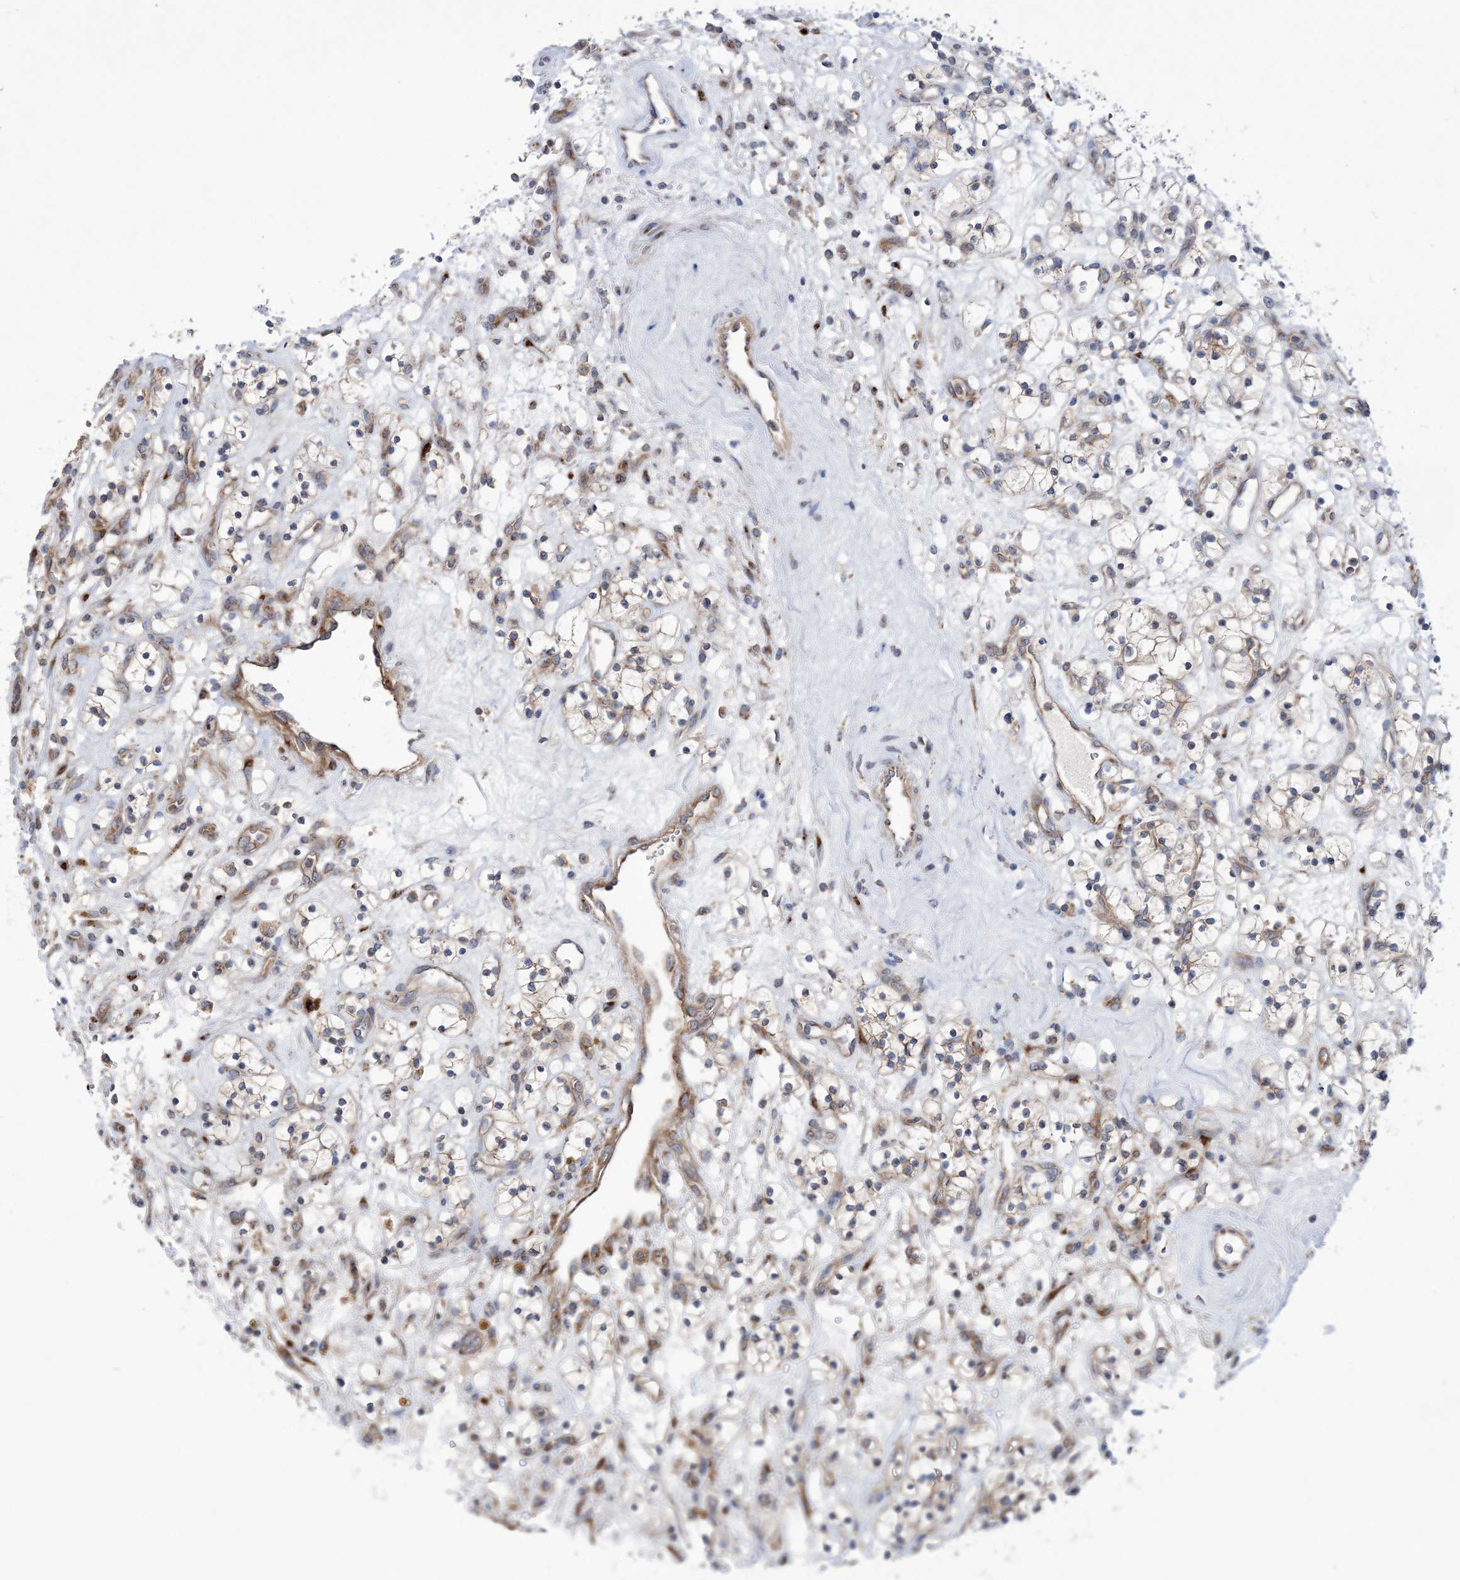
{"staining": {"intensity": "weak", "quantity": "<25%", "location": "cytoplasmic/membranous"}, "tissue": "renal cancer", "cell_type": "Tumor cells", "image_type": "cancer", "snomed": [{"axis": "morphology", "description": "Adenocarcinoma, NOS"}, {"axis": "topography", "description": "Kidney"}], "caption": "Renal cancer (adenocarcinoma) stained for a protein using IHC exhibits no positivity tumor cells.", "gene": "COPB2", "patient": {"sex": "female", "age": 57}}